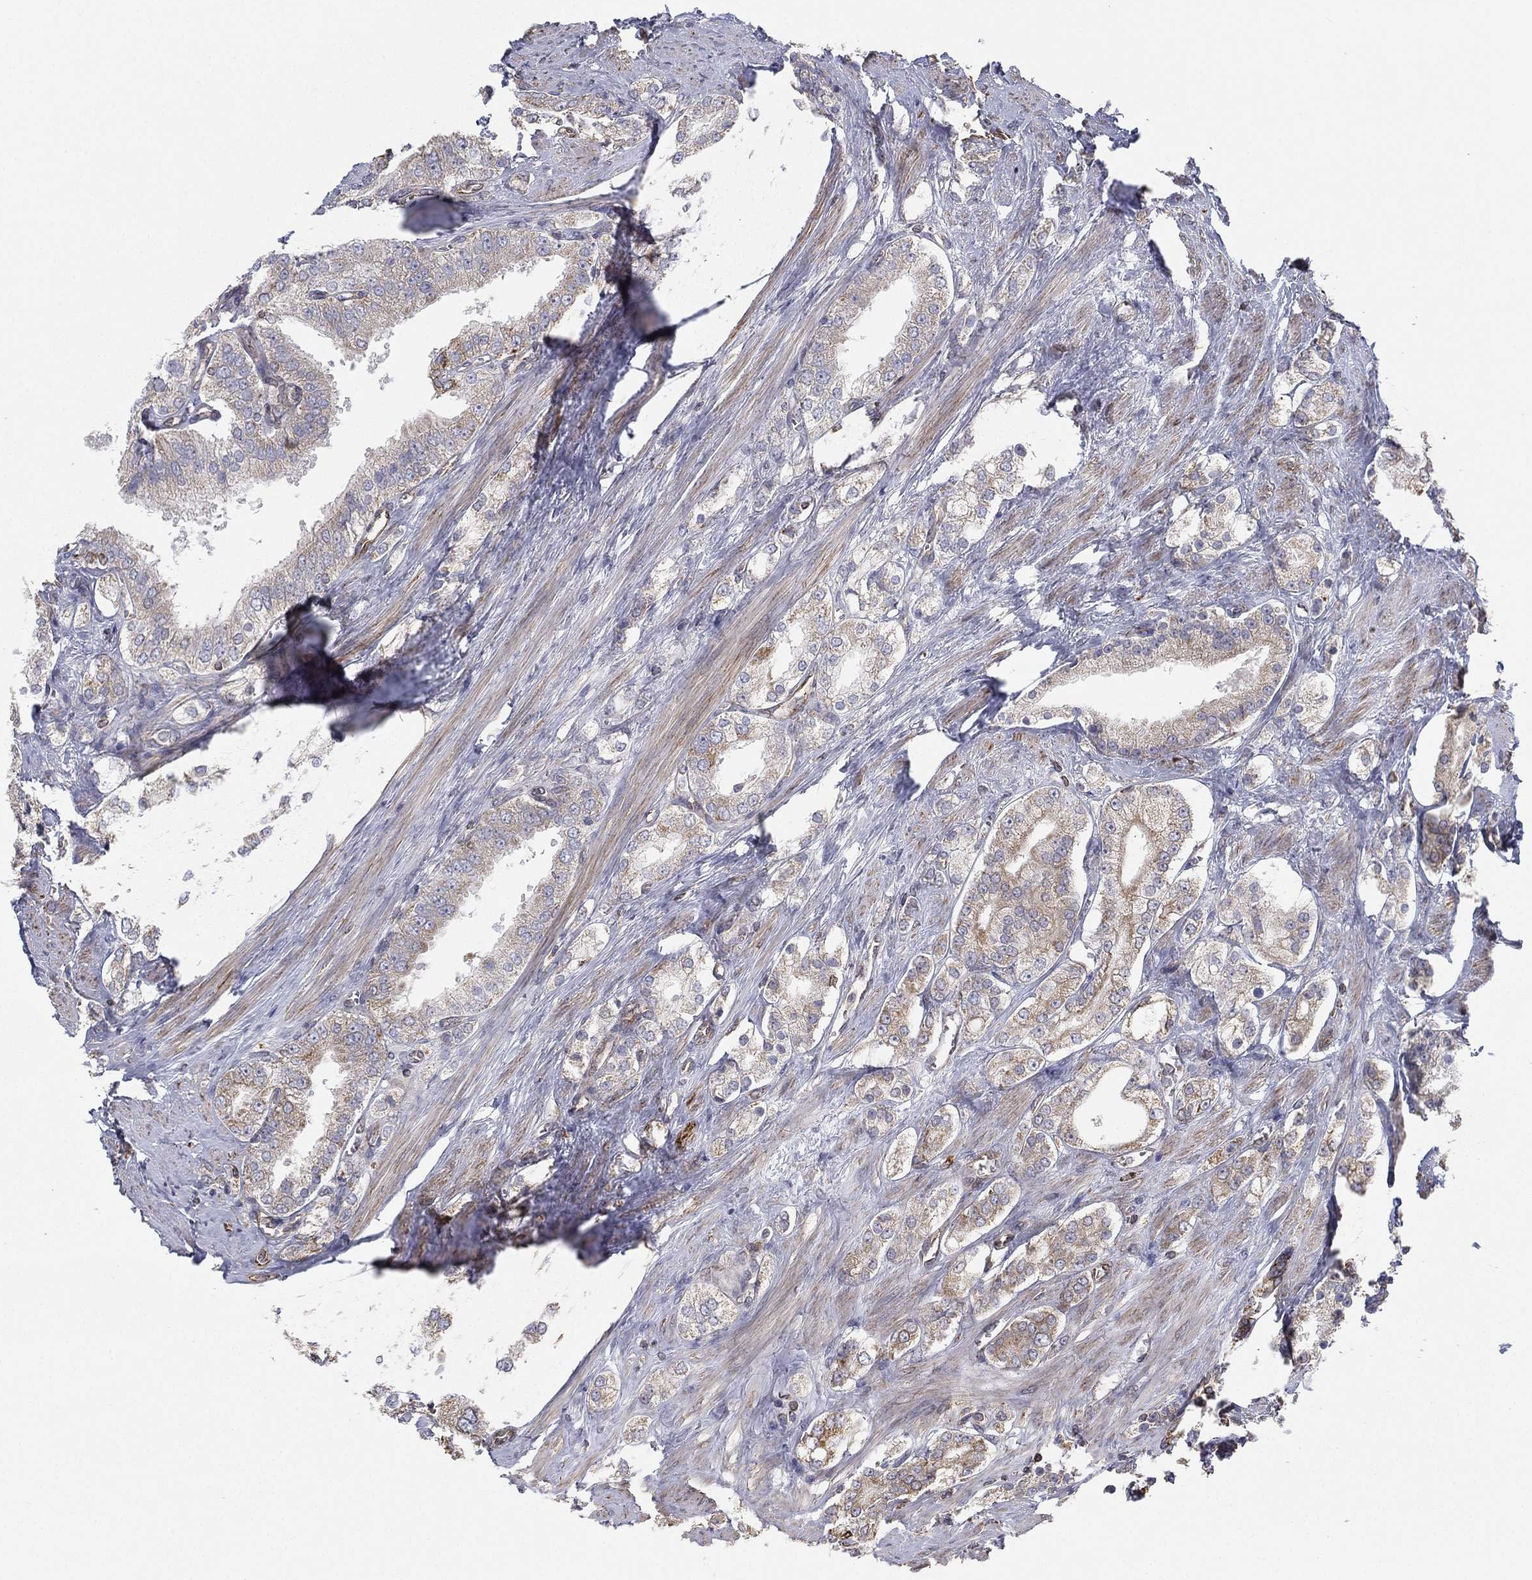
{"staining": {"intensity": "weak", "quantity": "25%-75%", "location": "cytoplasmic/membranous"}, "tissue": "prostate cancer", "cell_type": "Tumor cells", "image_type": "cancer", "snomed": [{"axis": "morphology", "description": "Adenocarcinoma, NOS"}, {"axis": "topography", "description": "Prostate and seminal vesicle, NOS"}, {"axis": "topography", "description": "Prostate"}], "caption": "High-magnification brightfield microscopy of prostate cancer stained with DAB (3,3'-diaminobenzidine) (brown) and counterstained with hematoxylin (blue). tumor cells exhibit weak cytoplasmic/membranous positivity is identified in about25%-75% of cells.", "gene": "CYB5B", "patient": {"sex": "male", "age": 67}}